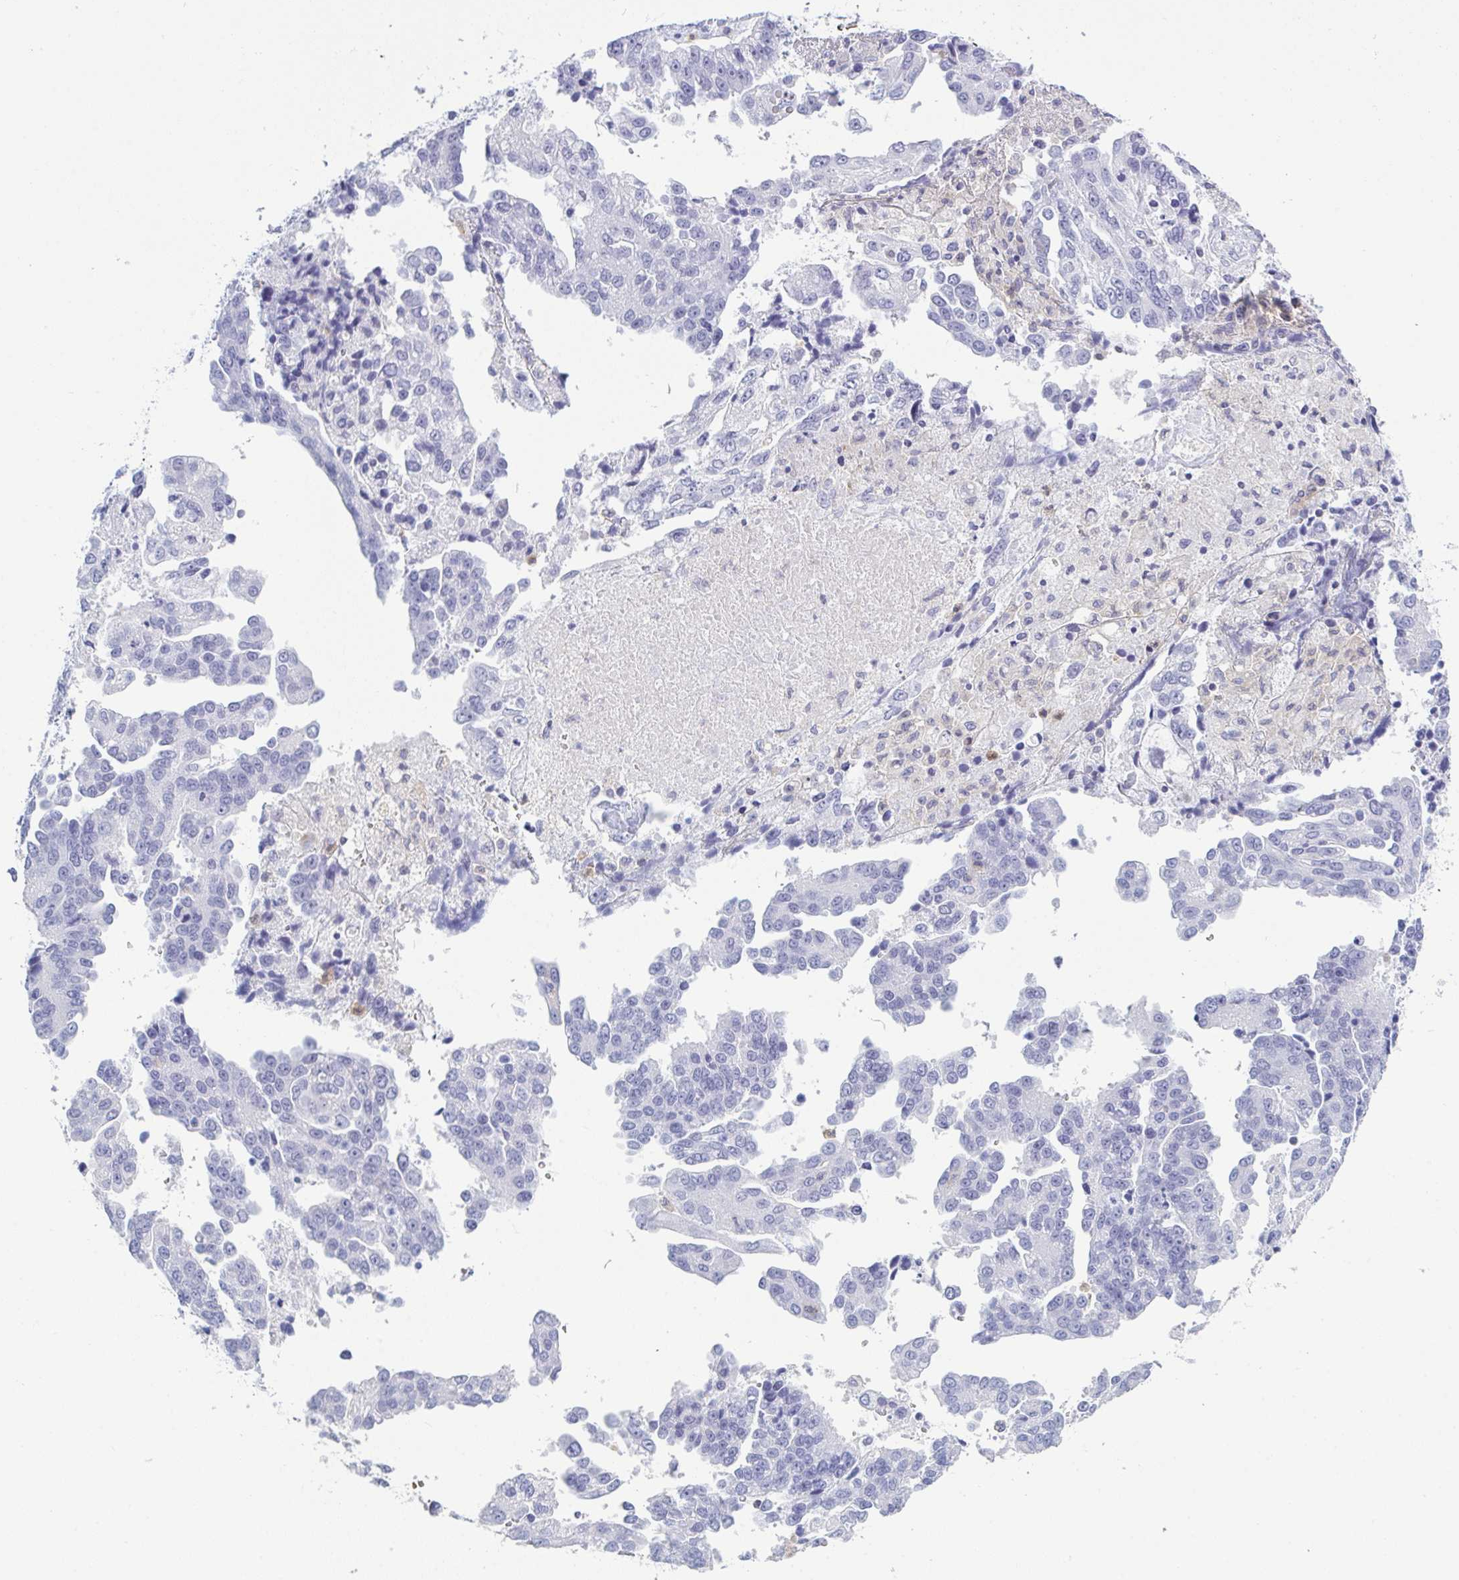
{"staining": {"intensity": "negative", "quantity": "none", "location": "none"}, "tissue": "ovarian cancer", "cell_type": "Tumor cells", "image_type": "cancer", "snomed": [{"axis": "morphology", "description": "Cystadenocarcinoma, serous, NOS"}, {"axis": "topography", "description": "Ovary"}], "caption": "A histopathology image of ovarian cancer stained for a protein shows no brown staining in tumor cells. (Brightfield microscopy of DAB IHC at high magnification).", "gene": "MYO1F", "patient": {"sex": "female", "age": 75}}